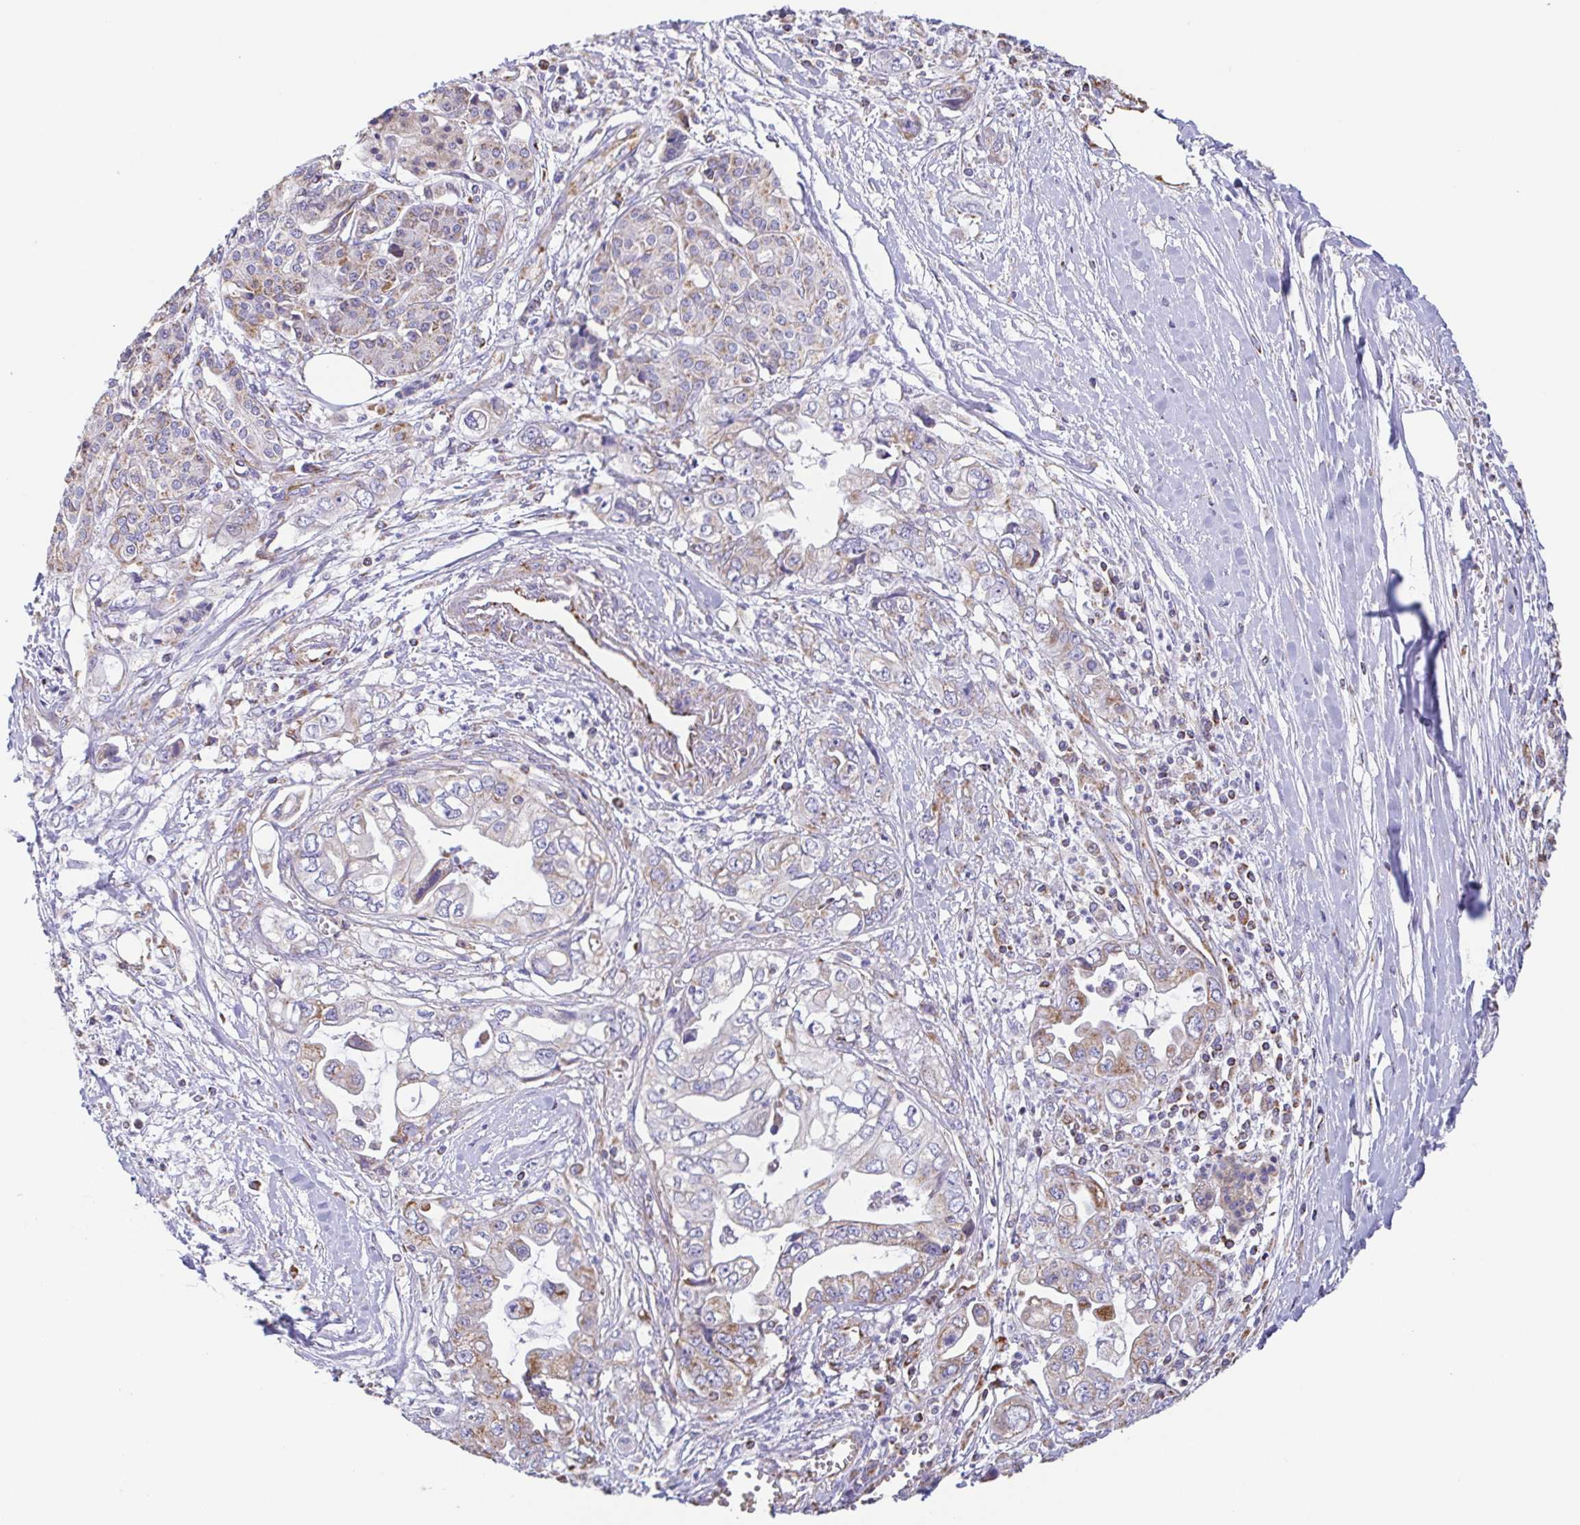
{"staining": {"intensity": "weak", "quantity": "25%-75%", "location": "cytoplasmic/membranous"}, "tissue": "pancreatic cancer", "cell_type": "Tumor cells", "image_type": "cancer", "snomed": [{"axis": "morphology", "description": "Adenocarcinoma, NOS"}, {"axis": "topography", "description": "Pancreas"}], "caption": "Protein staining displays weak cytoplasmic/membranous expression in about 25%-75% of tumor cells in pancreatic adenocarcinoma.", "gene": "GINM1", "patient": {"sex": "male", "age": 68}}